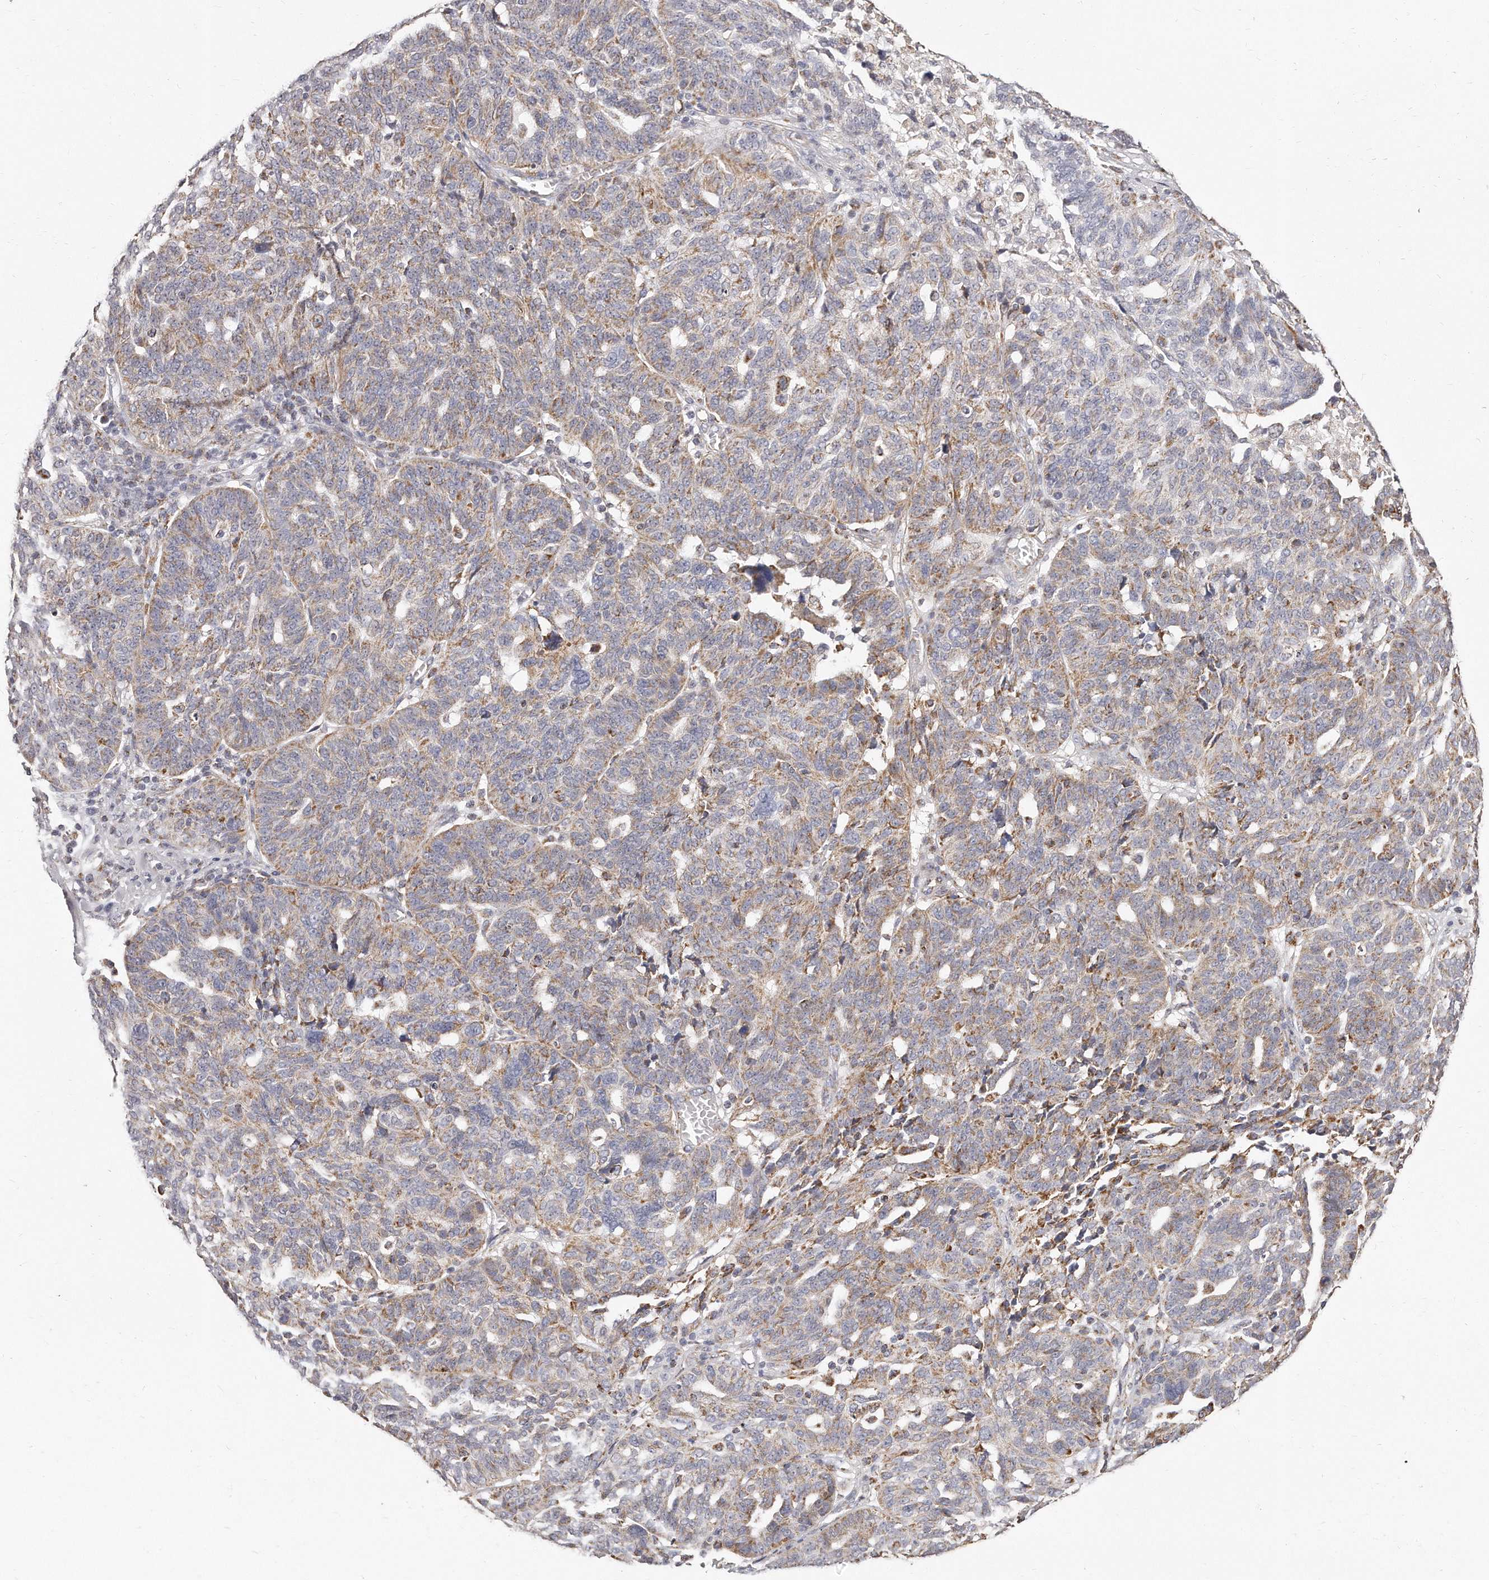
{"staining": {"intensity": "moderate", "quantity": ">75%", "location": "cytoplasmic/membranous"}, "tissue": "ovarian cancer", "cell_type": "Tumor cells", "image_type": "cancer", "snomed": [{"axis": "morphology", "description": "Cystadenocarcinoma, serous, NOS"}, {"axis": "topography", "description": "Ovary"}], "caption": "Tumor cells show moderate cytoplasmic/membranous expression in approximately >75% of cells in ovarian serous cystadenocarcinoma. Immunohistochemistry (ihc) stains the protein of interest in brown and the nuclei are stained blue.", "gene": "RTKN", "patient": {"sex": "female", "age": 59}}